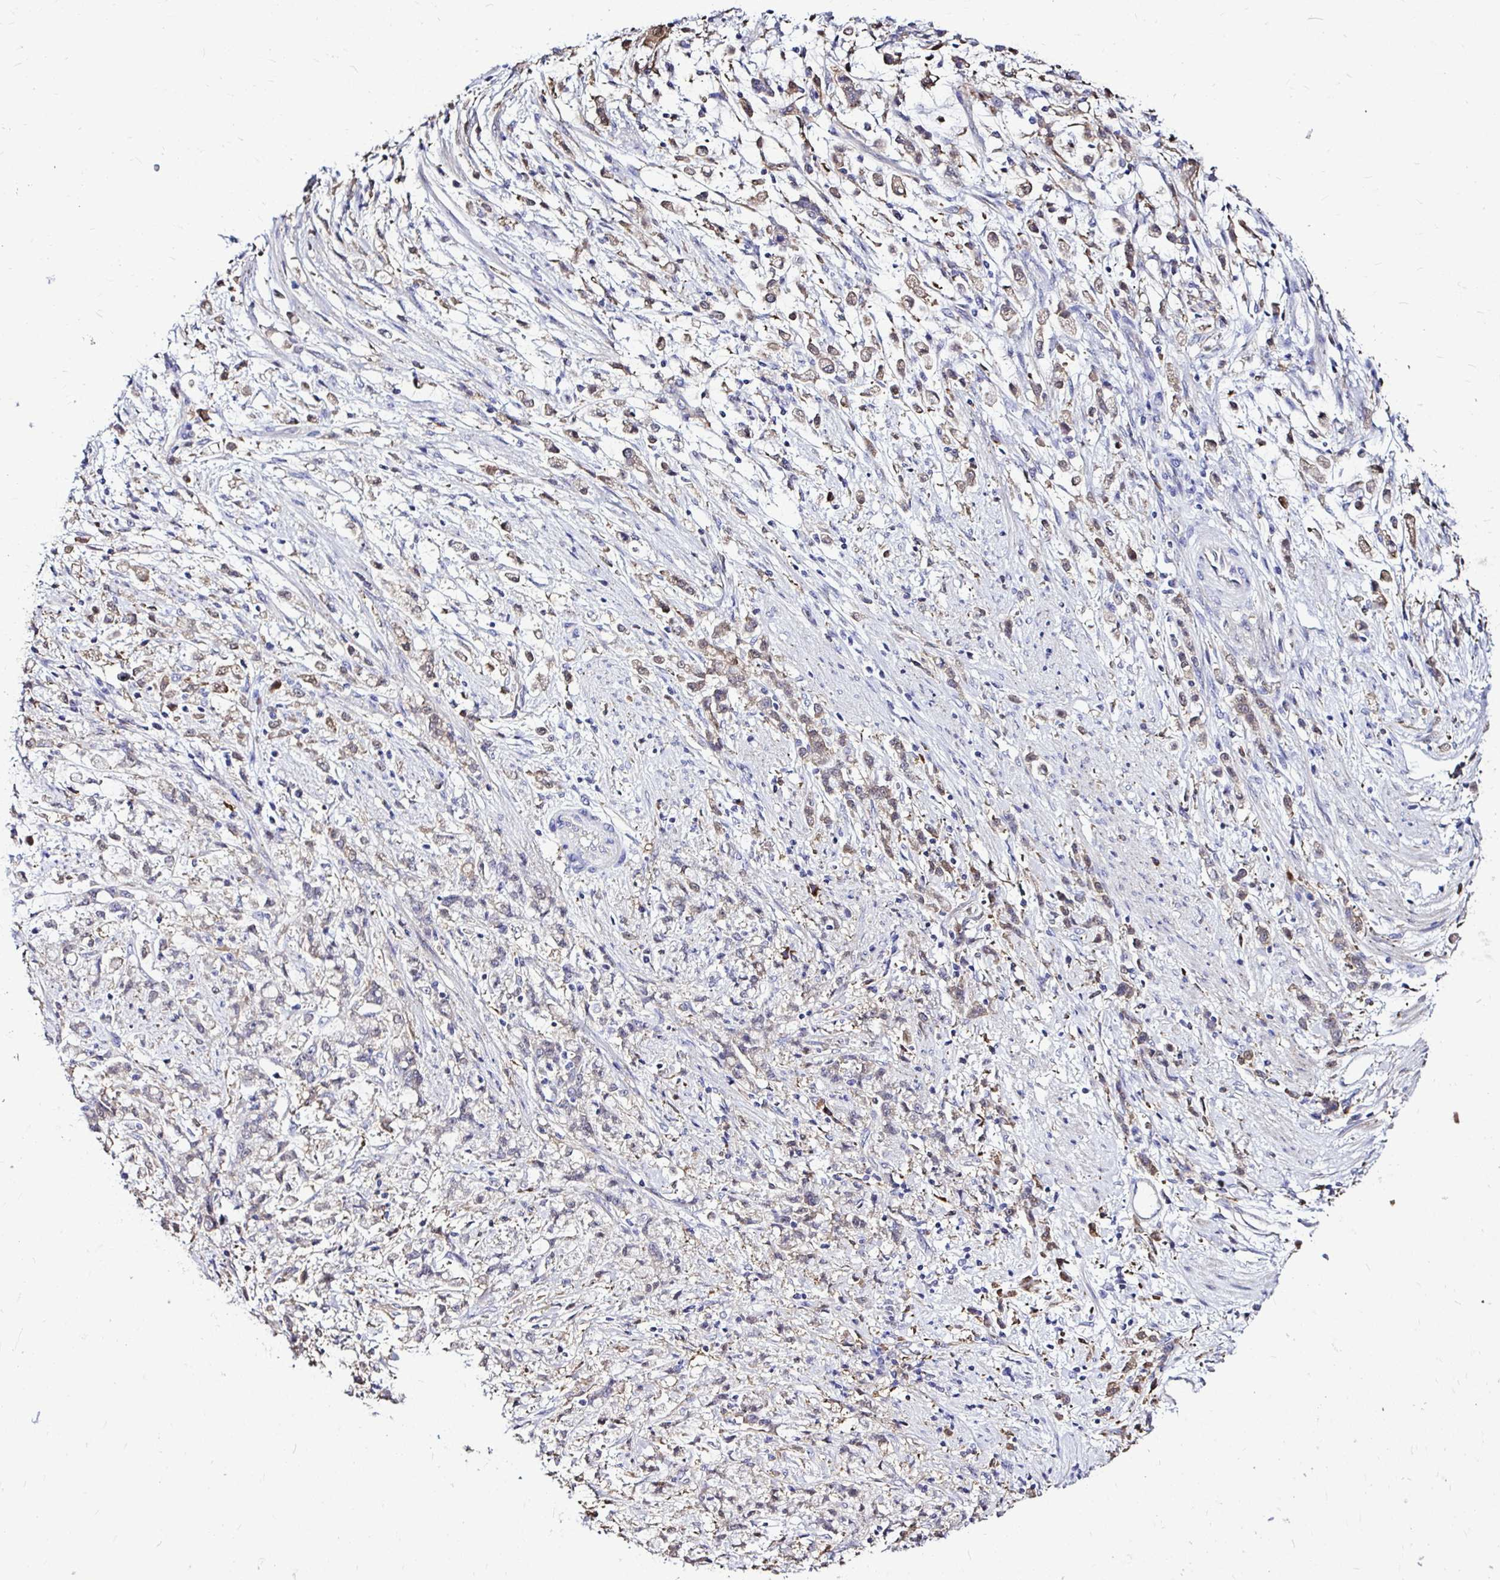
{"staining": {"intensity": "weak", "quantity": "25%-75%", "location": "cytoplasmic/membranous"}, "tissue": "stomach cancer", "cell_type": "Tumor cells", "image_type": "cancer", "snomed": [{"axis": "morphology", "description": "Adenocarcinoma, NOS"}, {"axis": "topography", "description": "Stomach"}], "caption": "Weak cytoplasmic/membranous expression for a protein is present in approximately 25%-75% of tumor cells of adenocarcinoma (stomach) using immunohistochemistry (IHC).", "gene": "IDH1", "patient": {"sex": "female", "age": 60}}